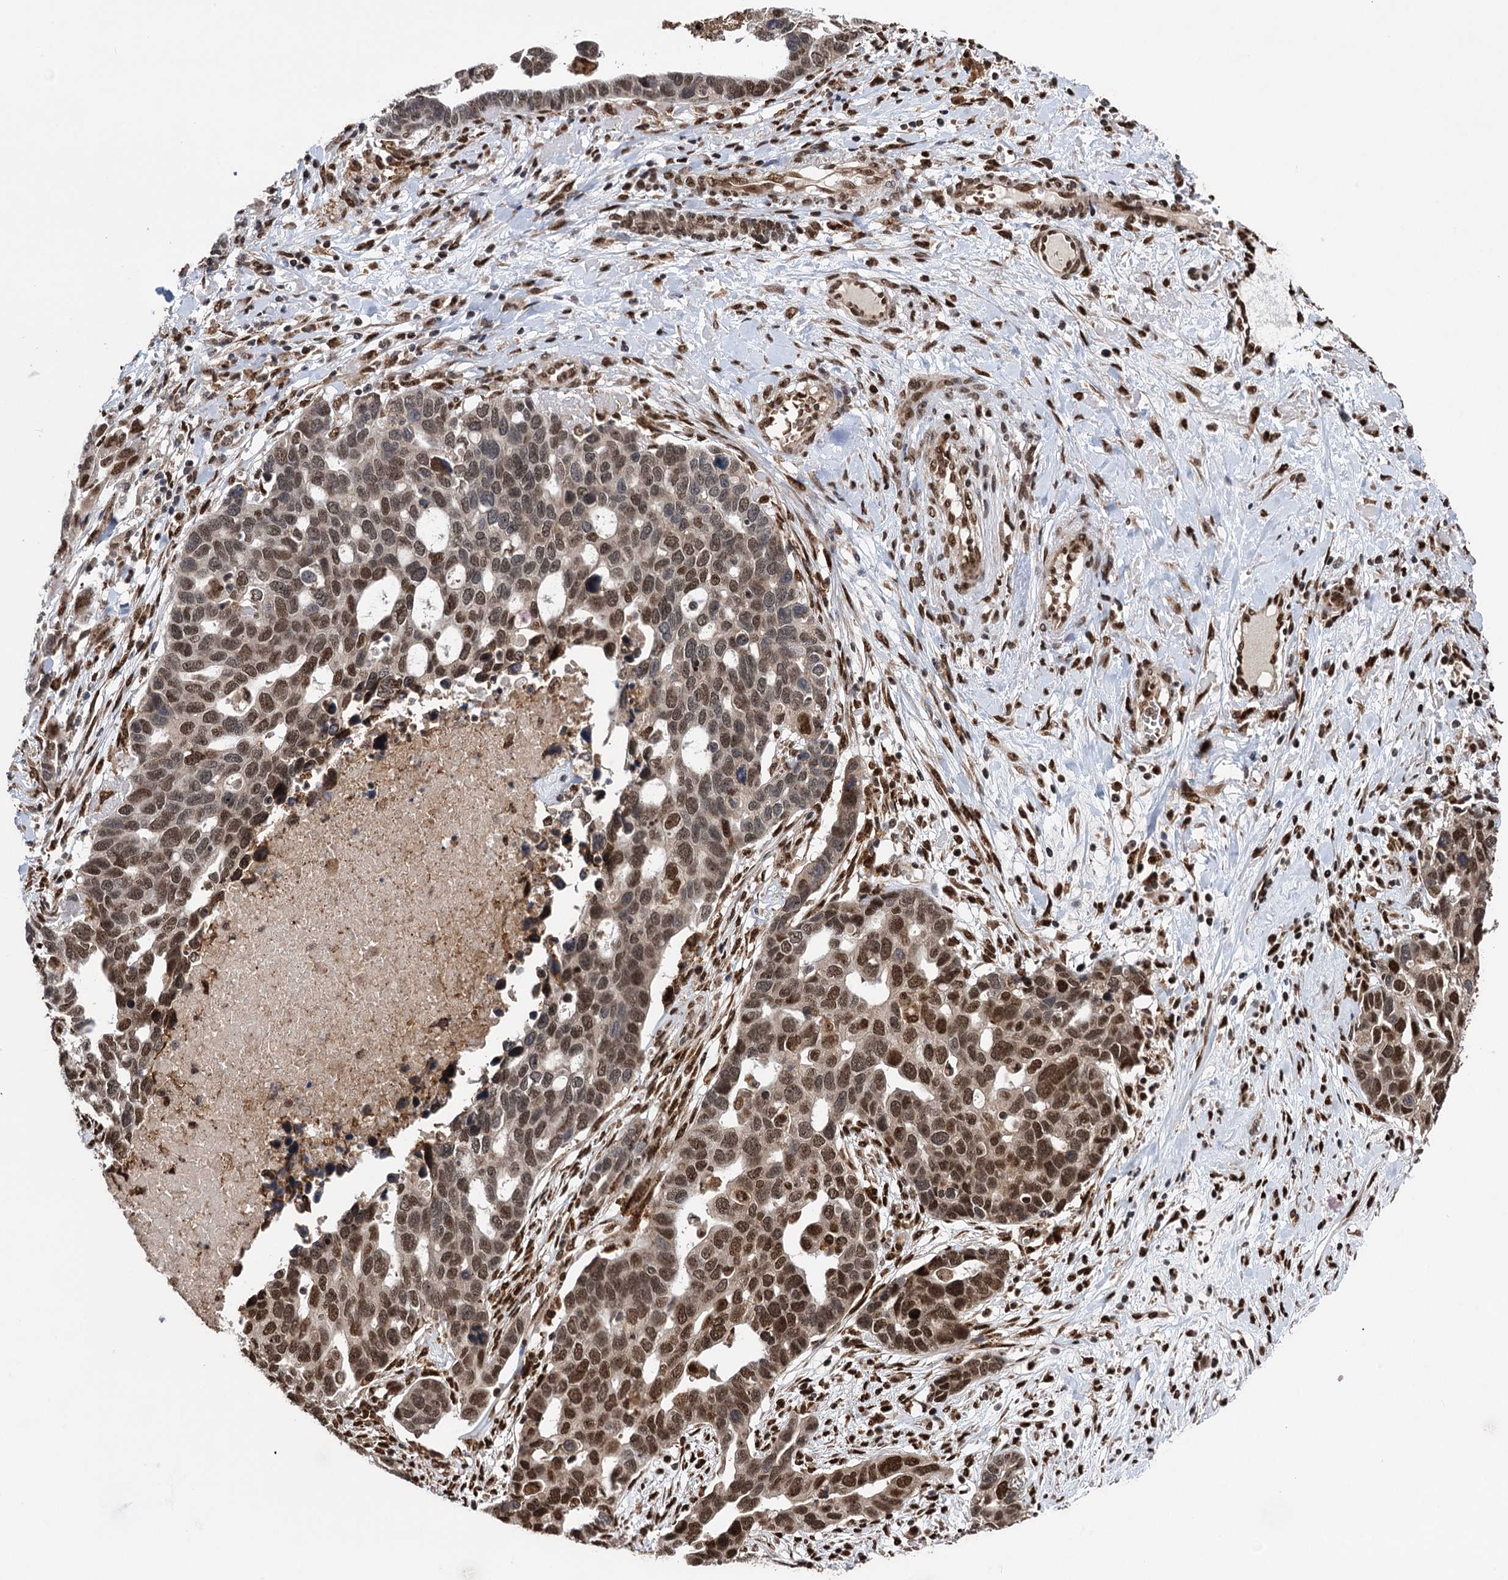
{"staining": {"intensity": "moderate", "quantity": ">75%", "location": "nuclear"}, "tissue": "ovarian cancer", "cell_type": "Tumor cells", "image_type": "cancer", "snomed": [{"axis": "morphology", "description": "Cystadenocarcinoma, serous, NOS"}, {"axis": "topography", "description": "Ovary"}], "caption": "The immunohistochemical stain highlights moderate nuclear expression in tumor cells of ovarian cancer tissue.", "gene": "MESD", "patient": {"sex": "female", "age": 54}}